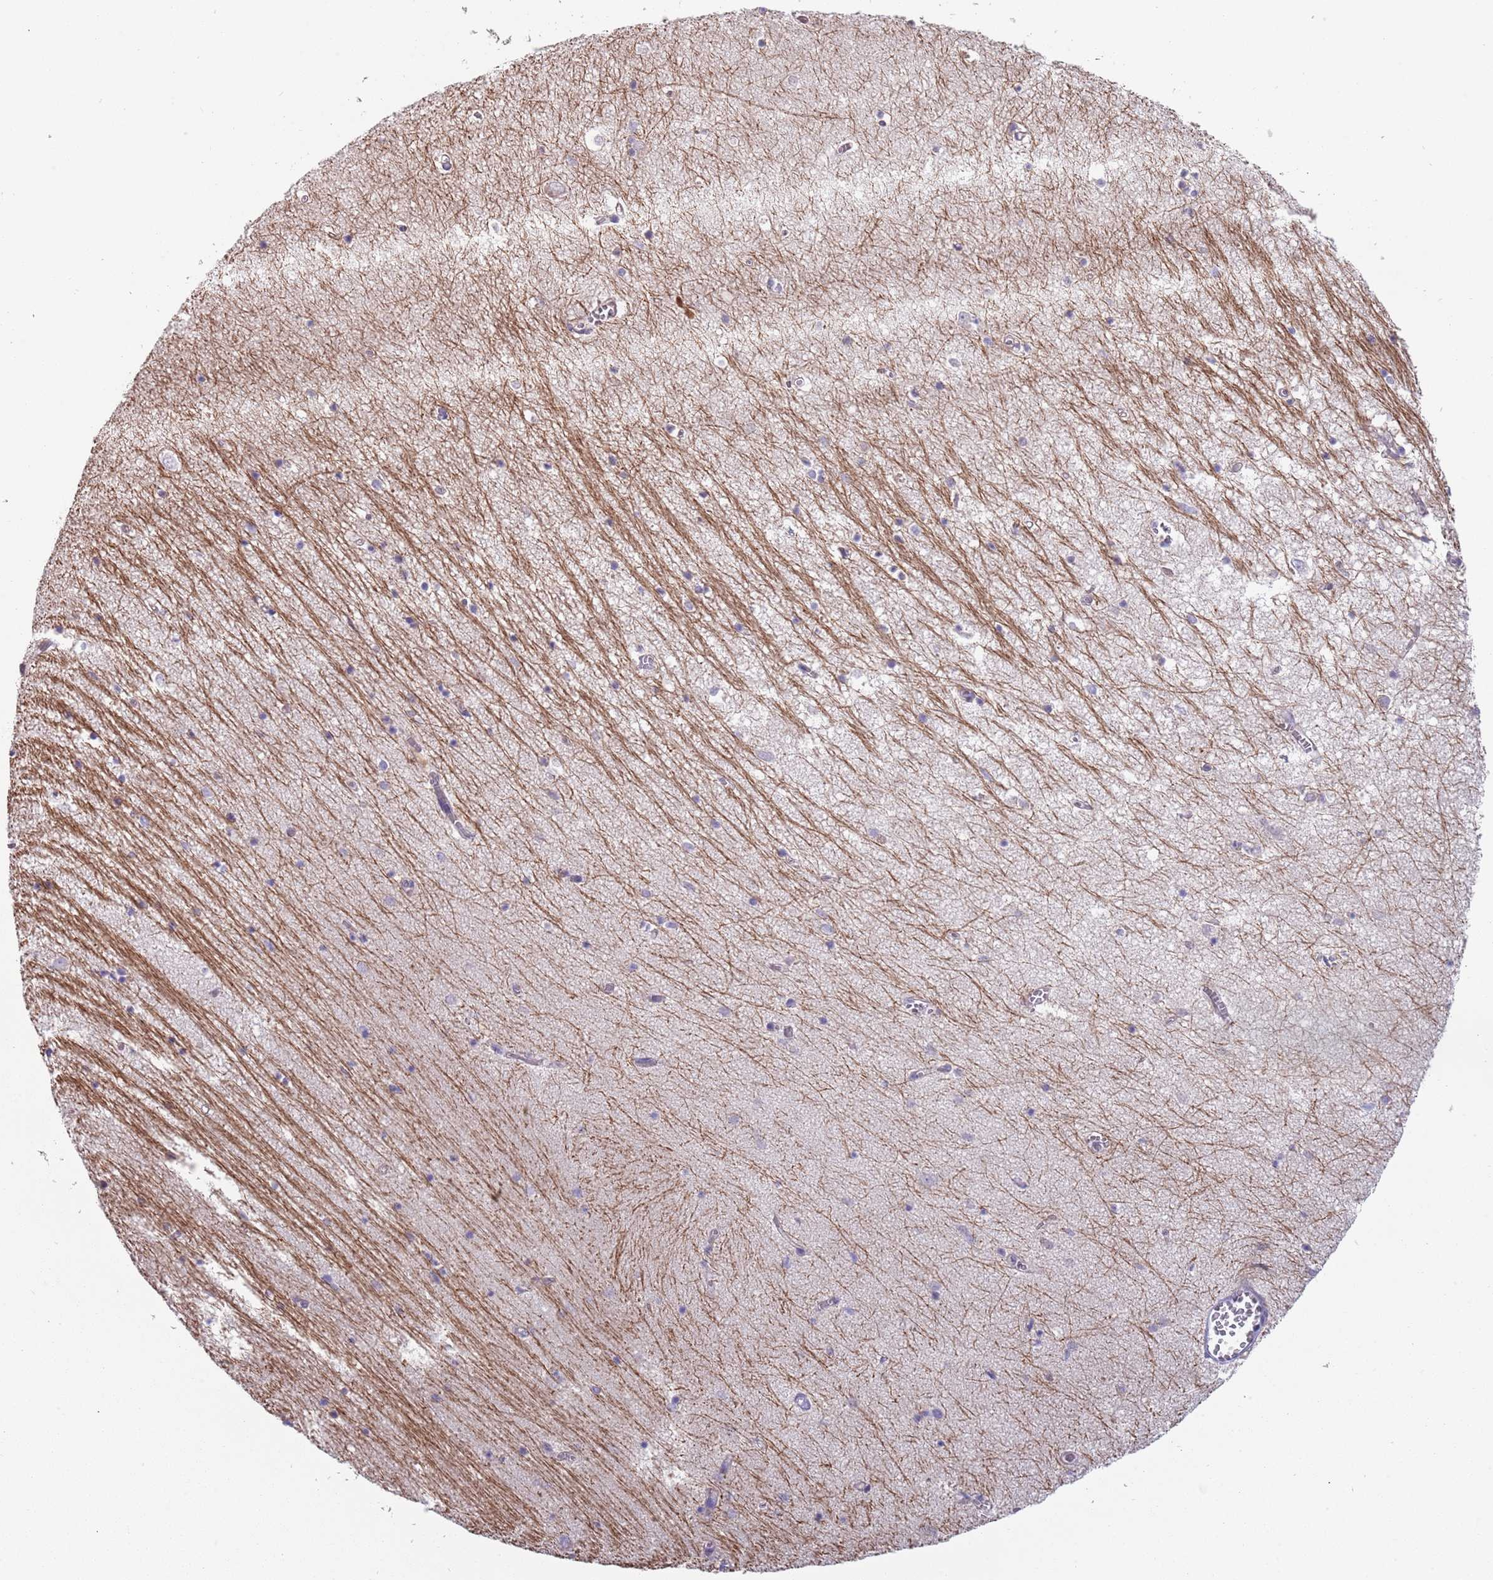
{"staining": {"intensity": "negative", "quantity": "none", "location": "none"}, "tissue": "hippocampus", "cell_type": "Glial cells", "image_type": "normal", "snomed": [{"axis": "morphology", "description": "Normal tissue, NOS"}, {"axis": "topography", "description": "Hippocampus"}], "caption": "This photomicrograph is of unremarkable hippocampus stained with immunohistochemistry (IHC) to label a protein in brown with the nuclei are counter-stained blue. There is no staining in glial cells. (DAB (3,3'-diaminobenzidine) IHC, high magnification).", "gene": "GSDMD", "patient": {"sex": "female", "age": 64}}